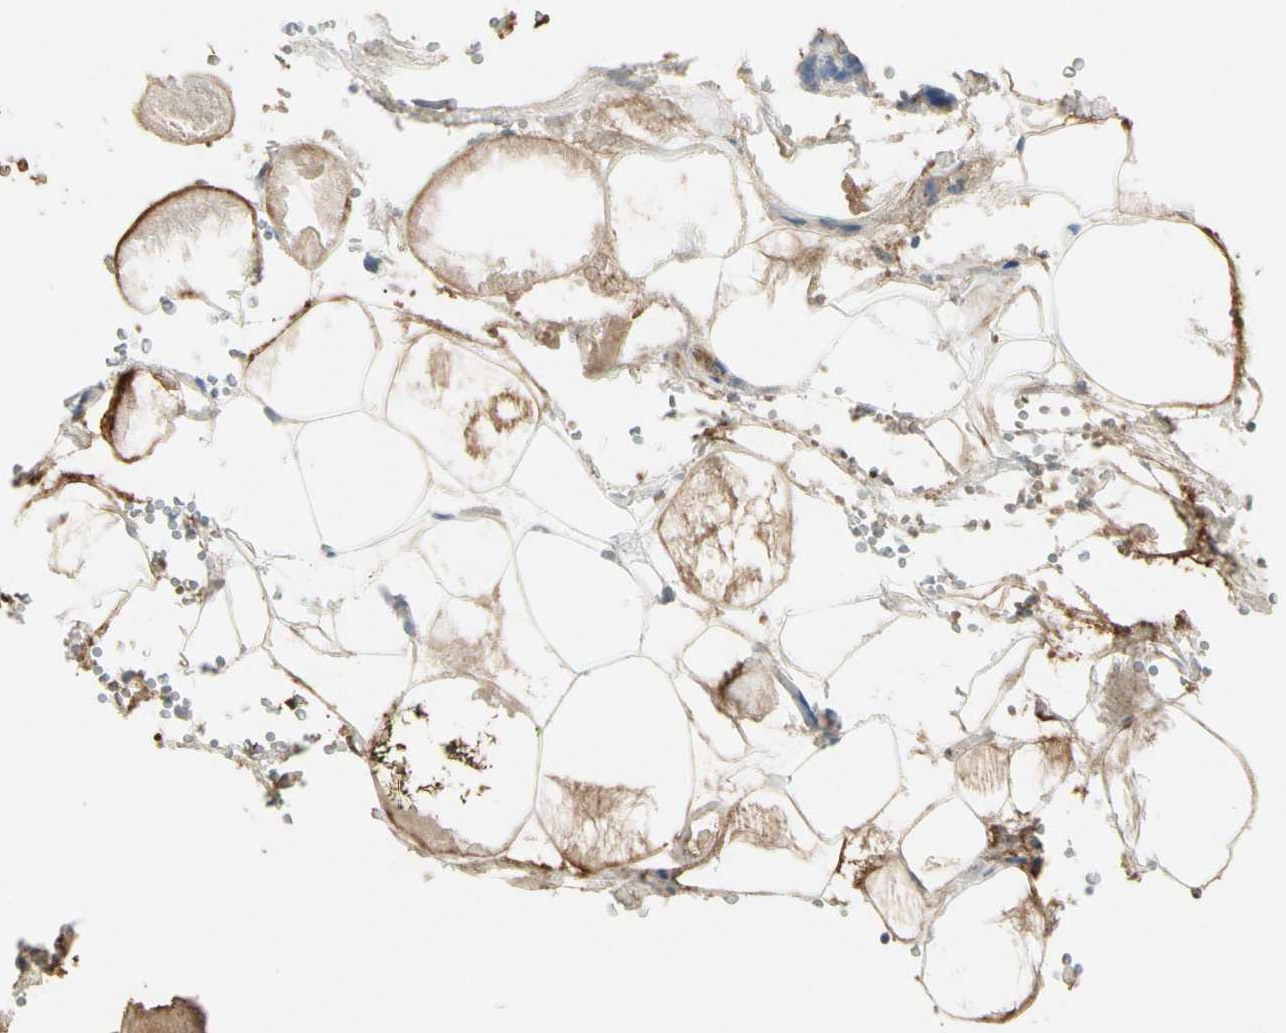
{"staining": {"intensity": "moderate", "quantity": "<25%", "location": "cytoplasmic/membranous"}, "tissue": "pancreas", "cell_type": "Exocrine glandular cells", "image_type": "normal", "snomed": [{"axis": "morphology", "description": "Normal tissue, NOS"}, {"axis": "topography", "description": "Pancreas"}], "caption": "DAB immunohistochemical staining of normal human pancreas demonstrates moderate cytoplasmic/membranous protein positivity in about <25% of exocrine glandular cells.", "gene": "LAMB3", "patient": {"sex": "female", "age": 35}}